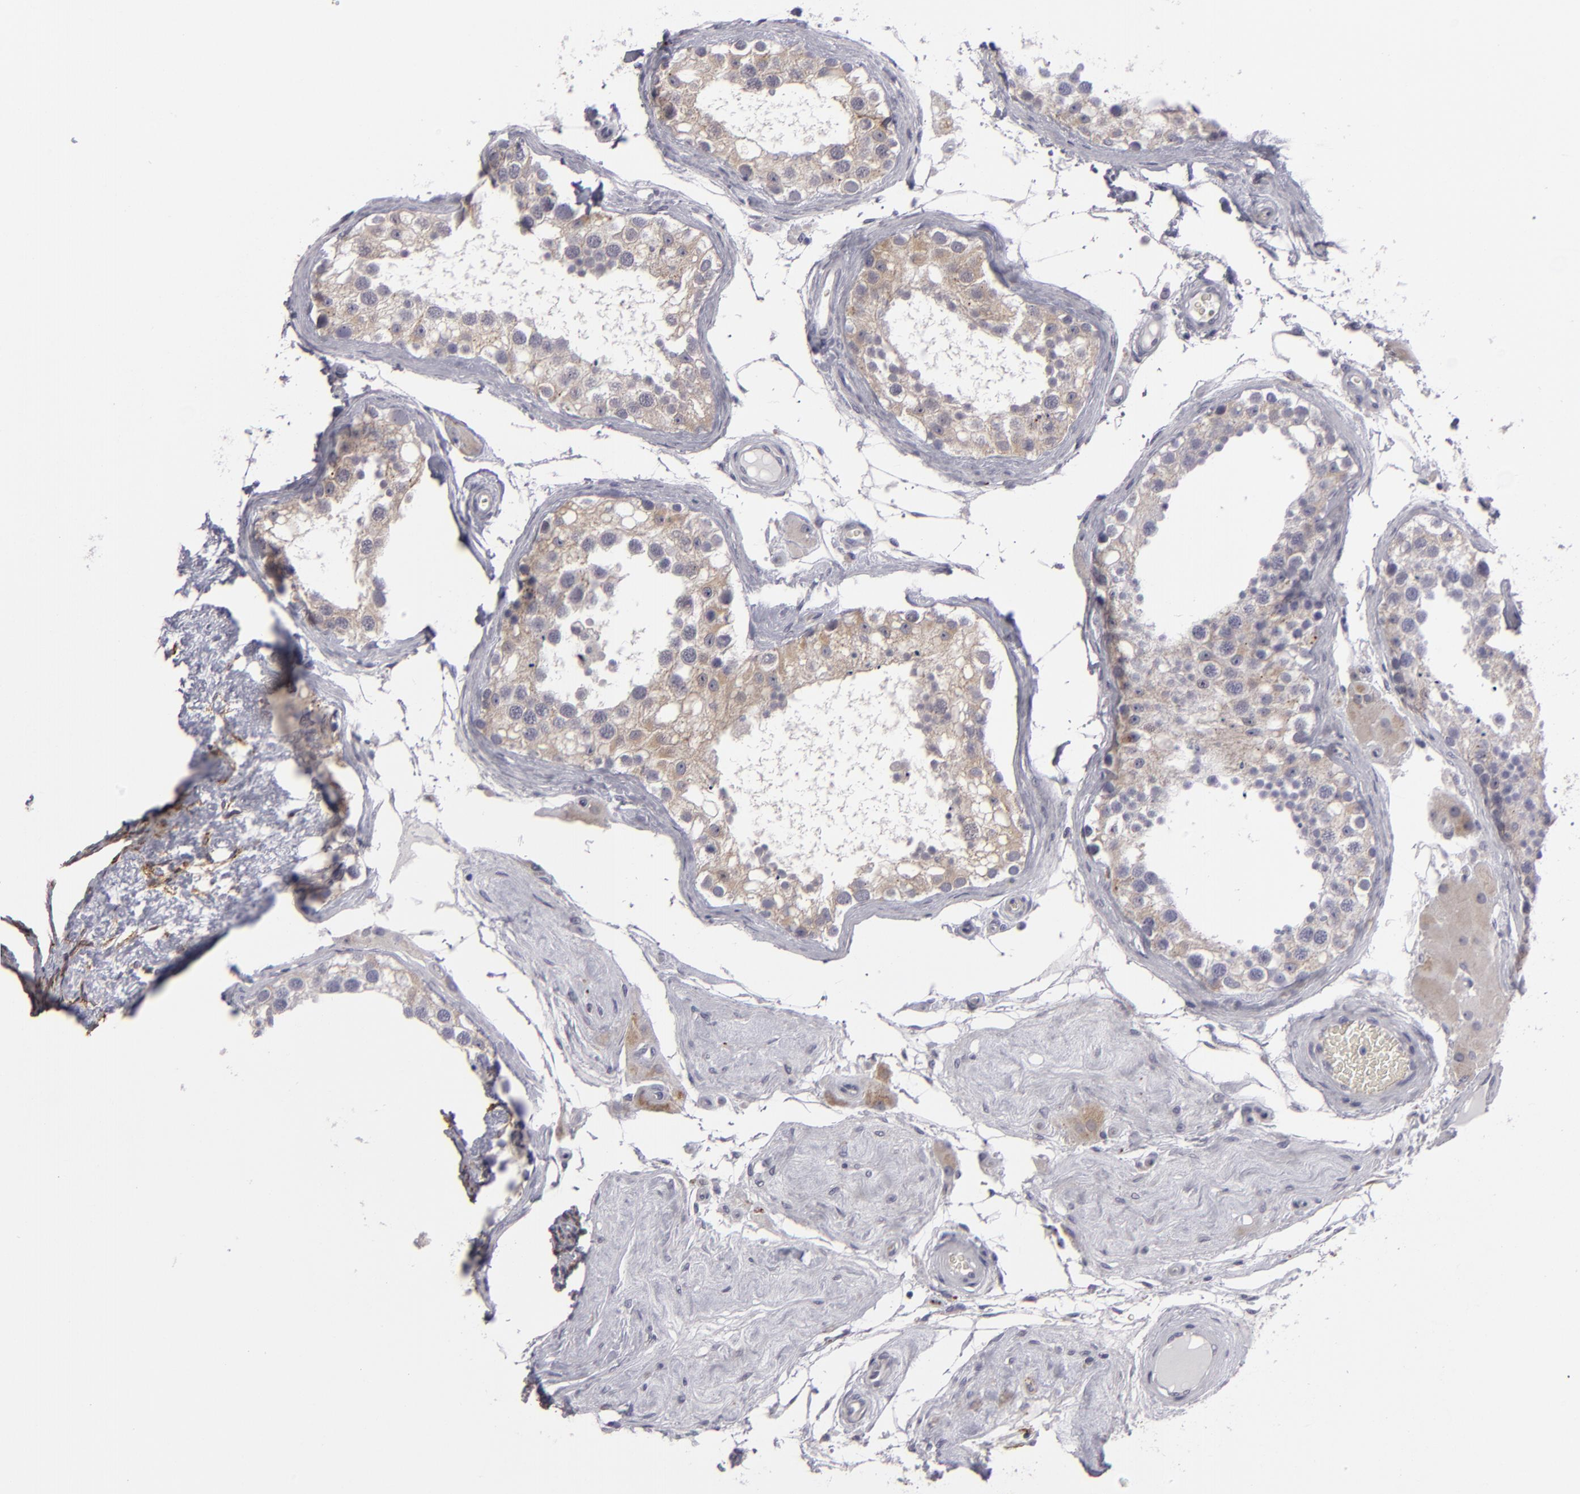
{"staining": {"intensity": "negative", "quantity": "none", "location": "none"}, "tissue": "testis", "cell_type": "Cells in seminiferous ducts", "image_type": "normal", "snomed": [{"axis": "morphology", "description": "Normal tissue, NOS"}, {"axis": "topography", "description": "Testis"}], "caption": "This histopathology image is of normal testis stained with IHC to label a protein in brown with the nuclei are counter-stained blue. There is no positivity in cells in seminiferous ducts. (Stains: DAB (3,3'-diaminobenzidine) immunohistochemistry (IHC) with hematoxylin counter stain, Microscopy: brightfield microscopy at high magnification).", "gene": "ALCAM", "patient": {"sex": "male", "age": 68}}